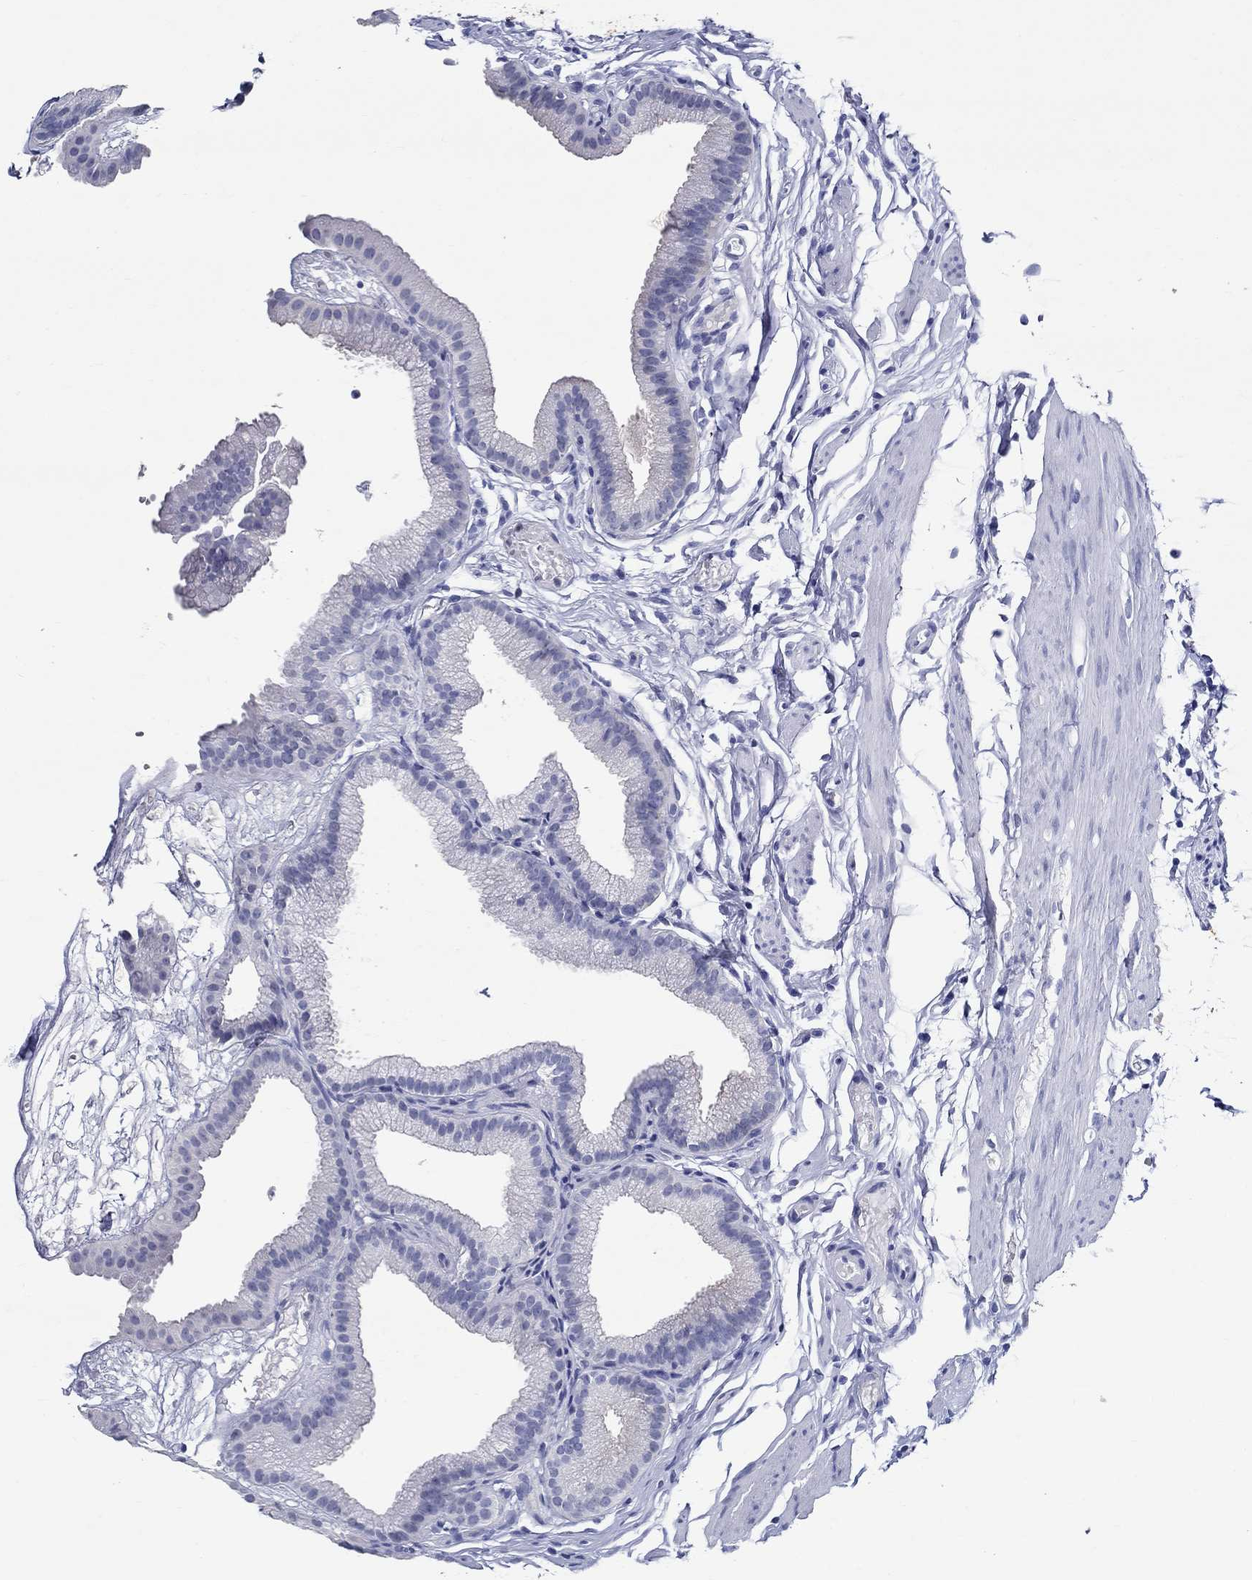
{"staining": {"intensity": "negative", "quantity": "none", "location": "none"}, "tissue": "gallbladder", "cell_type": "Glandular cells", "image_type": "normal", "snomed": [{"axis": "morphology", "description": "Normal tissue, NOS"}, {"axis": "topography", "description": "Gallbladder"}], "caption": "Protein analysis of benign gallbladder shows no significant positivity in glandular cells. The staining is performed using DAB brown chromogen with nuclei counter-stained in using hematoxylin.", "gene": "BSPRY", "patient": {"sex": "female", "age": 45}}